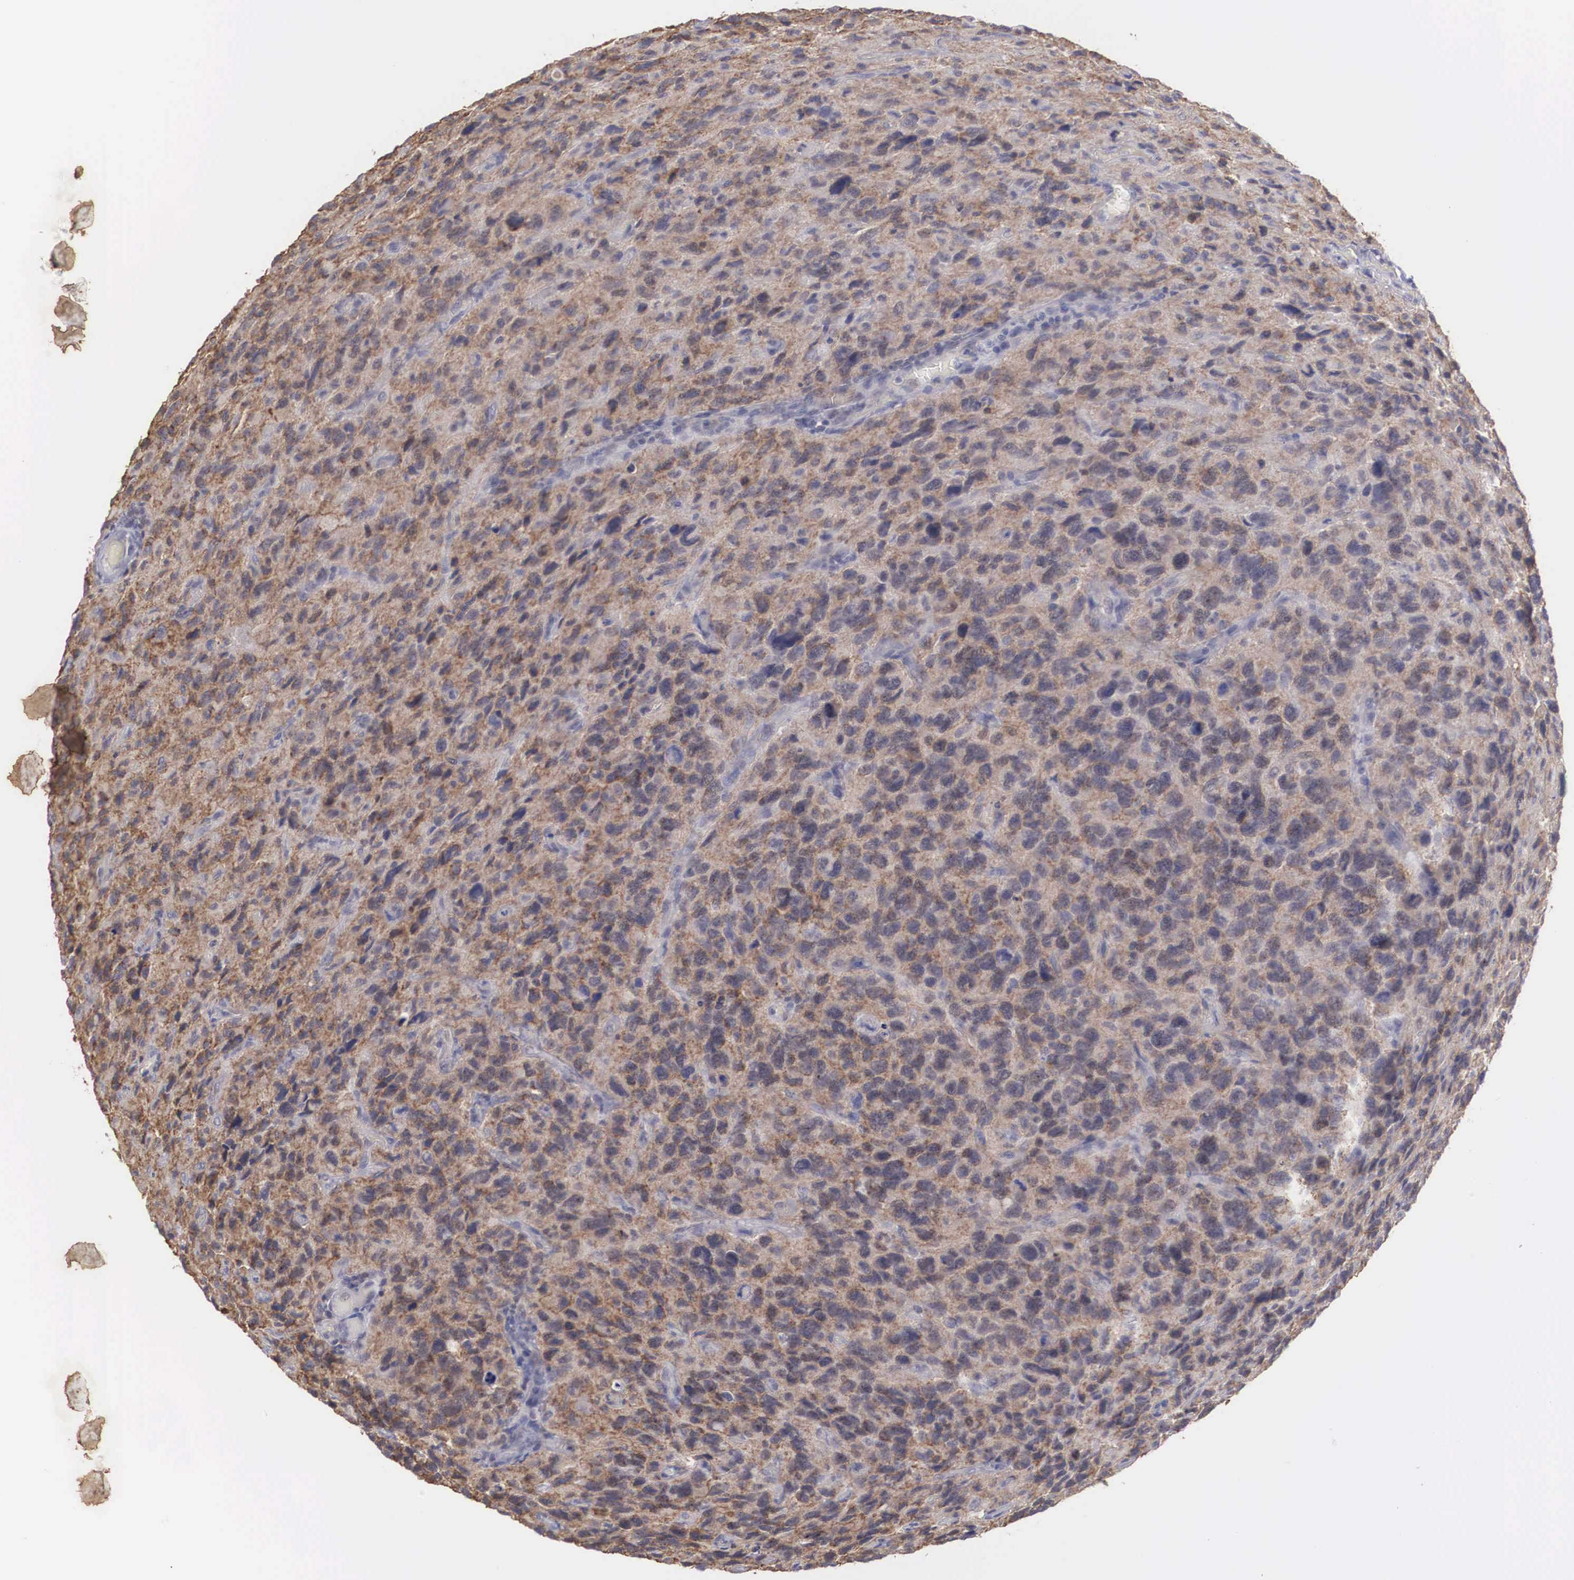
{"staining": {"intensity": "moderate", "quantity": ">75%", "location": "cytoplasmic/membranous"}, "tissue": "glioma", "cell_type": "Tumor cells", "image_type": "cancer", "snomed": [{"axis": "morphology", "description": "Glioma, malignant, High grade"}, {"axis": "topography", "description": "Brain"}], "caption": "Immunohistochemical staining of glioma displays moderate cytoplasmic/membranous protein expression in about >75% of tumor cells.", "gene": "RBPJ", "patient": {"sex": "female", "age": 60}}